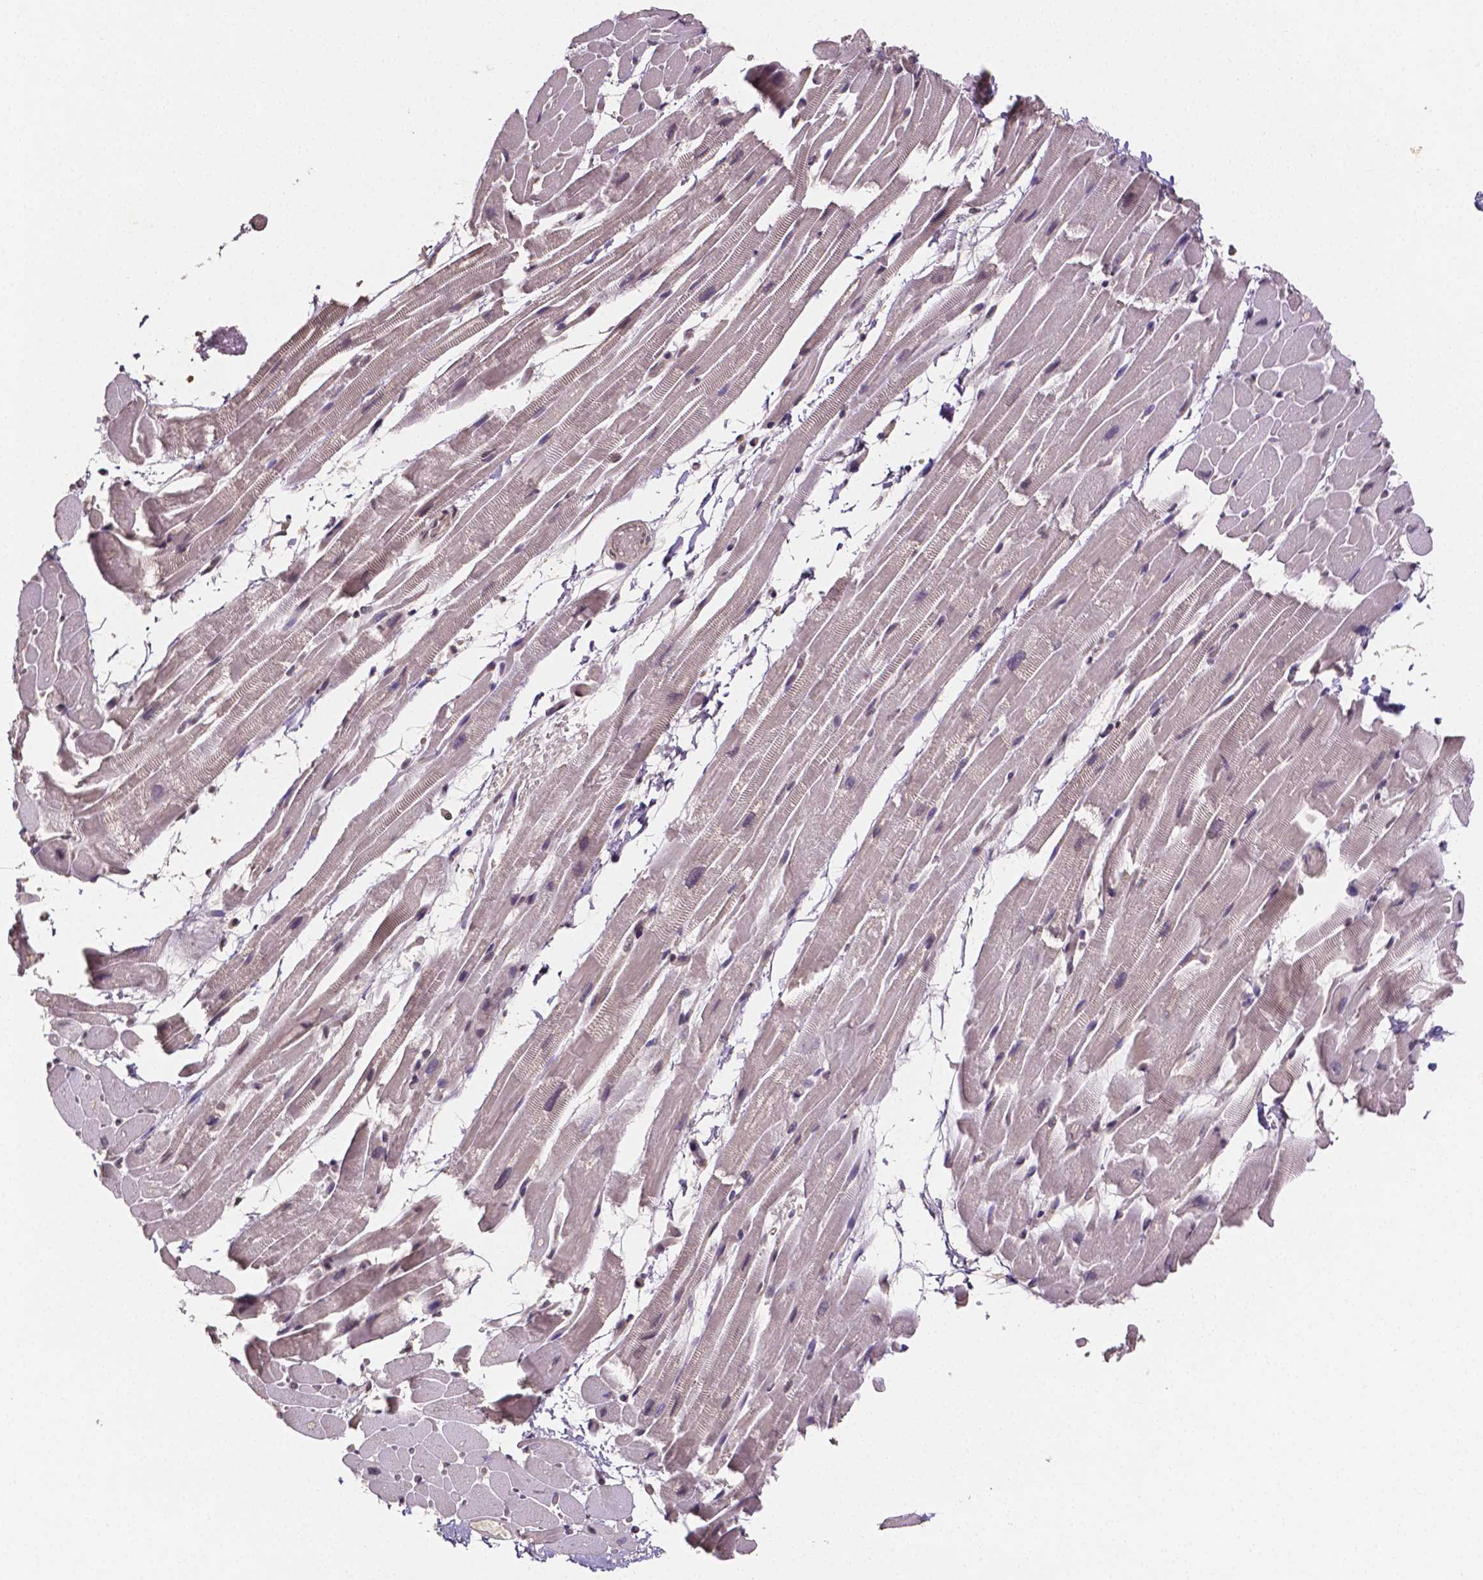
{"staining": {"intensity": "weak", "quantity": "<25%", "location": "cytoplasmic/membranous"}, "tissue": "heart muscle", "cell_type": "Cardiomyocytes", "image_type": "normal", "snomed": [{"axis": "morphology", "description": "Normal tissue, NOS"}, {"axis": "topography", "description": "Heart"}], "caption": "A micrograph of heart muscle stained for a protein displays no brown staining in cardiomyocytes.", "gene": "NRGN", "patient": {"sex": "male", "age": 37}}